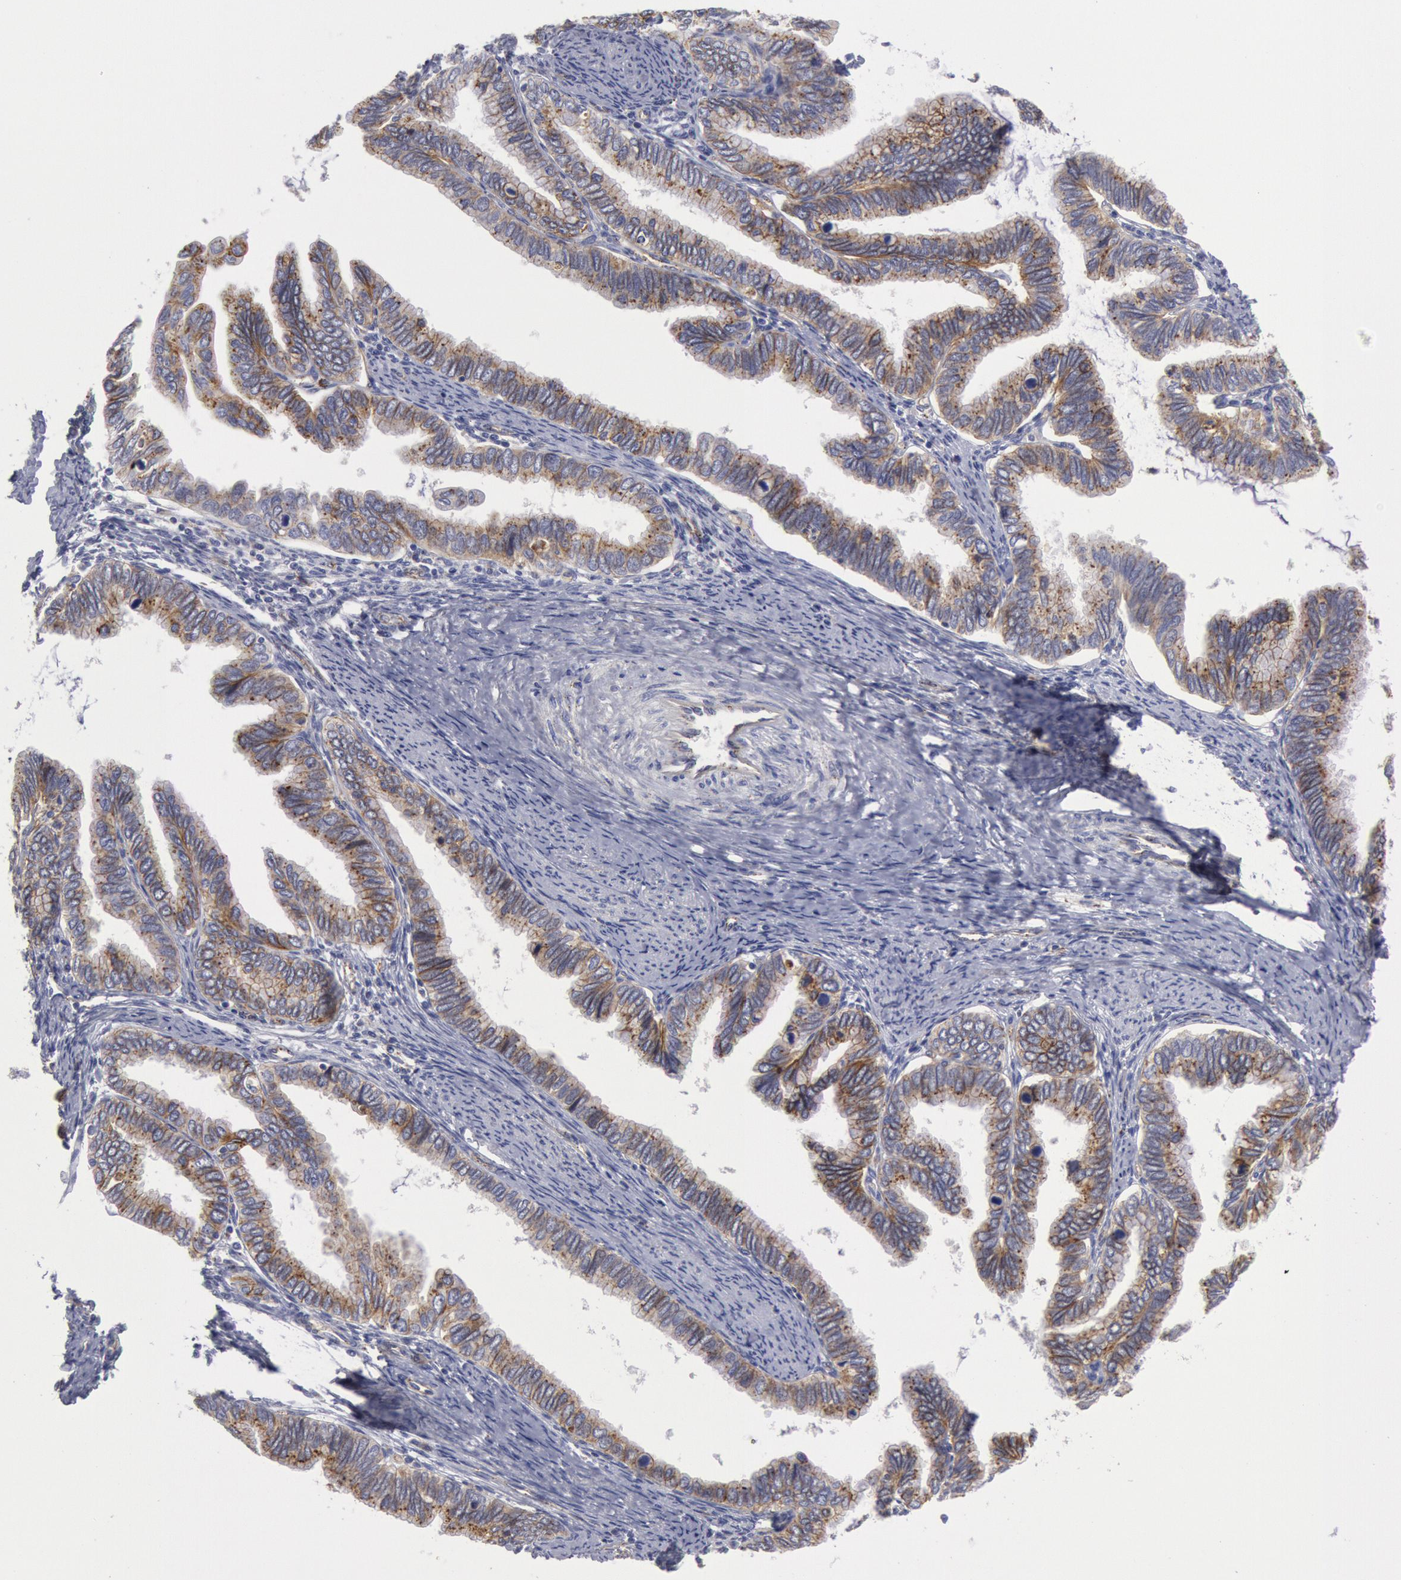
{"staining": {"intensity": "weak", "quantity": "25%-75%", "location": "cytoplasmic/membranous"}, "tissue": "cervical cancer", "cell_type": "Tumor cells", "image_type": "cancer", "snomed": [{"axis": "morphology", "description": "Adenocarcinoma, NOS"}, {"axis": "topography", "description": "Cervix"}], "caption": "This is a micrograph of immunohistochemistry staining of cervical cancer (adenocarcinoma), which shows weak expression in the cytoplasmic/membranous of tumor cells.", "gene": "FLOT1", "patient": {"sex": "female", "age": 49}}